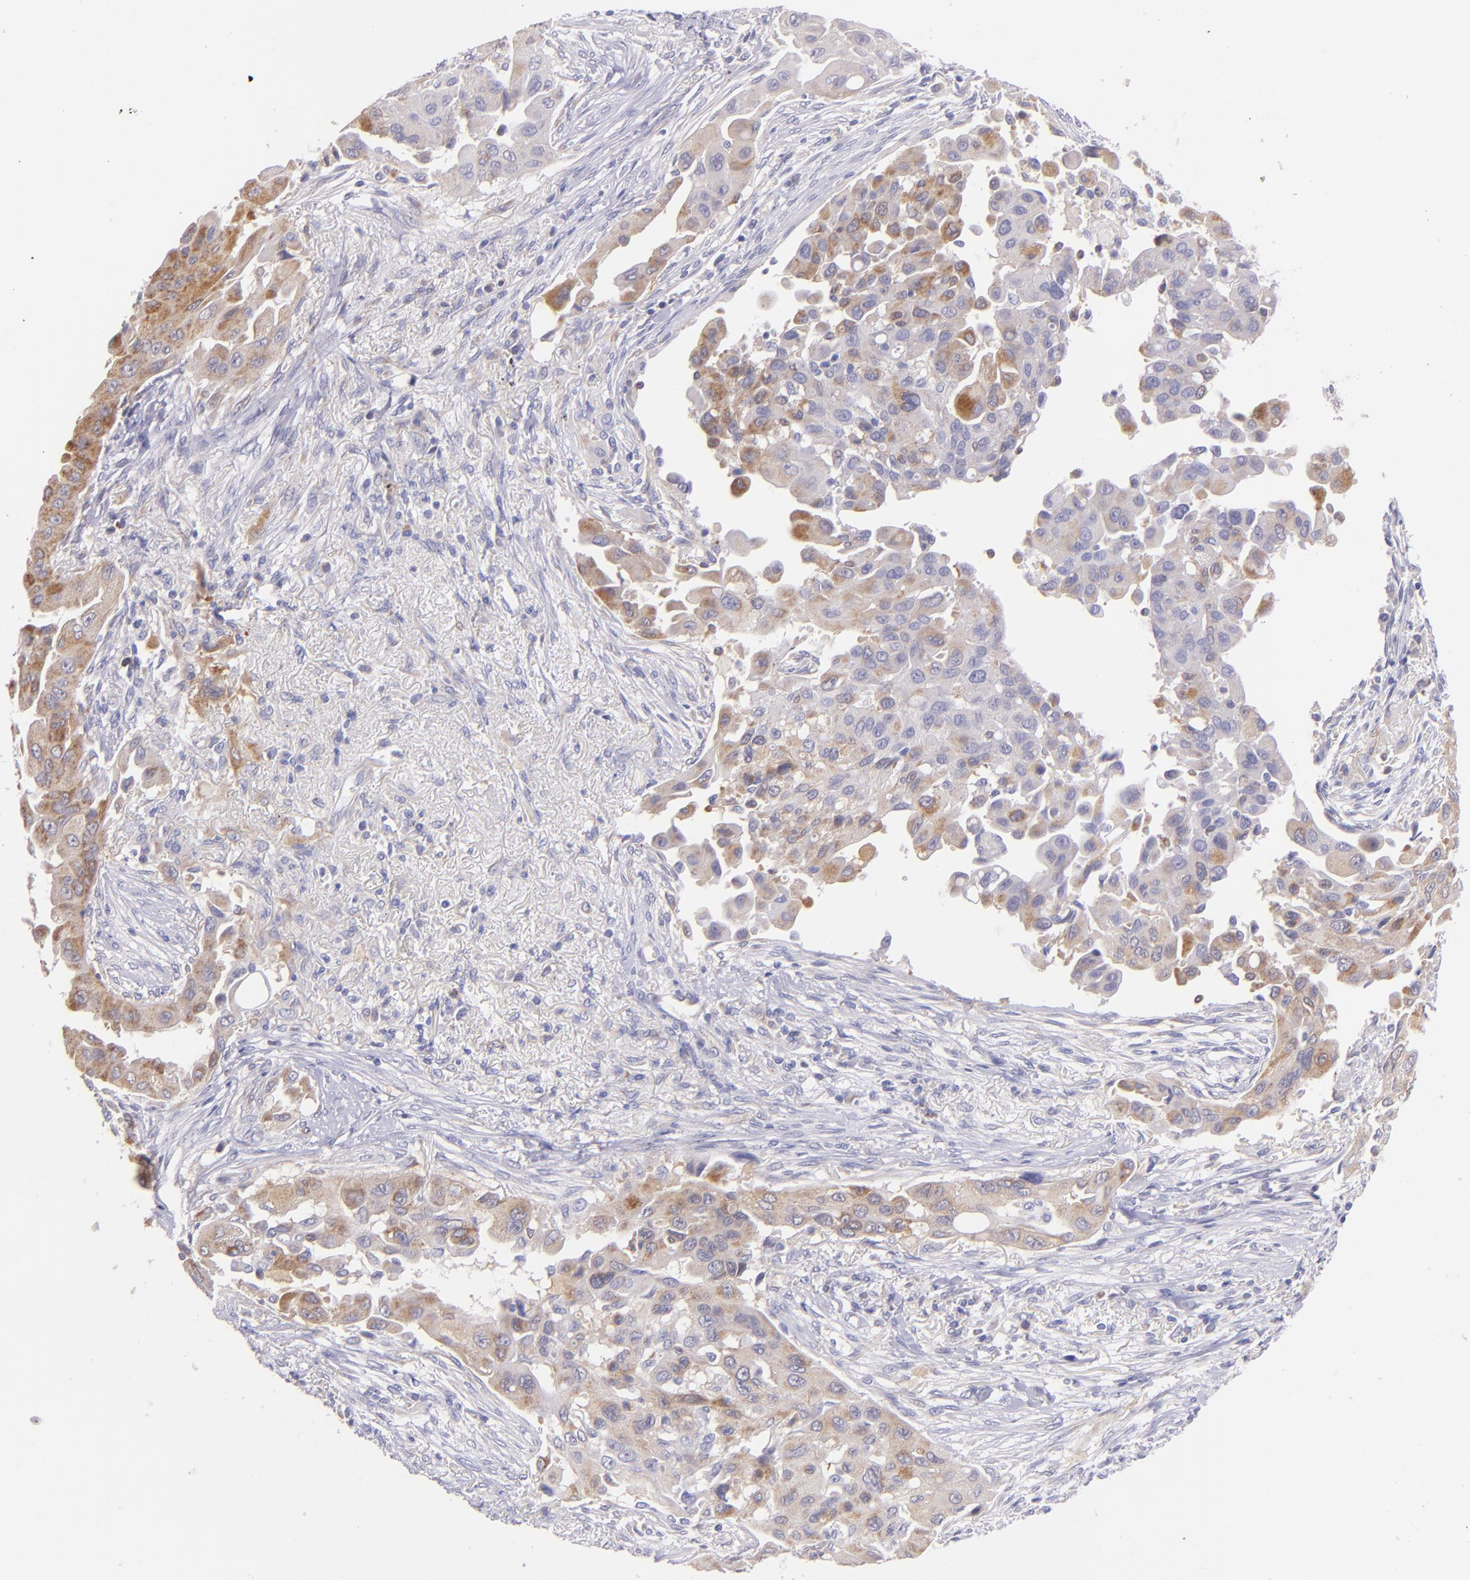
{"staining": {"intensity": "weak", "quantity": ">75%", "location": "cytoplasmic/membranous"}, "tissue": "lung cancer", "cell_type": "Tumor cells", "image_type": "cancer", "snomed": [{"axis": "morphology", "description": "Adenocarcinoma, NOS"}, {"axis": "topography", "description": "Lung"}], "caption": "Lung cancer stained for a protein (brown) shows weak cytoplasmic/membranous positive expression in approximately >75% of tumor cells.", "gene": "SH2D4A", "patient": {"sex": "male", "age": 68}}